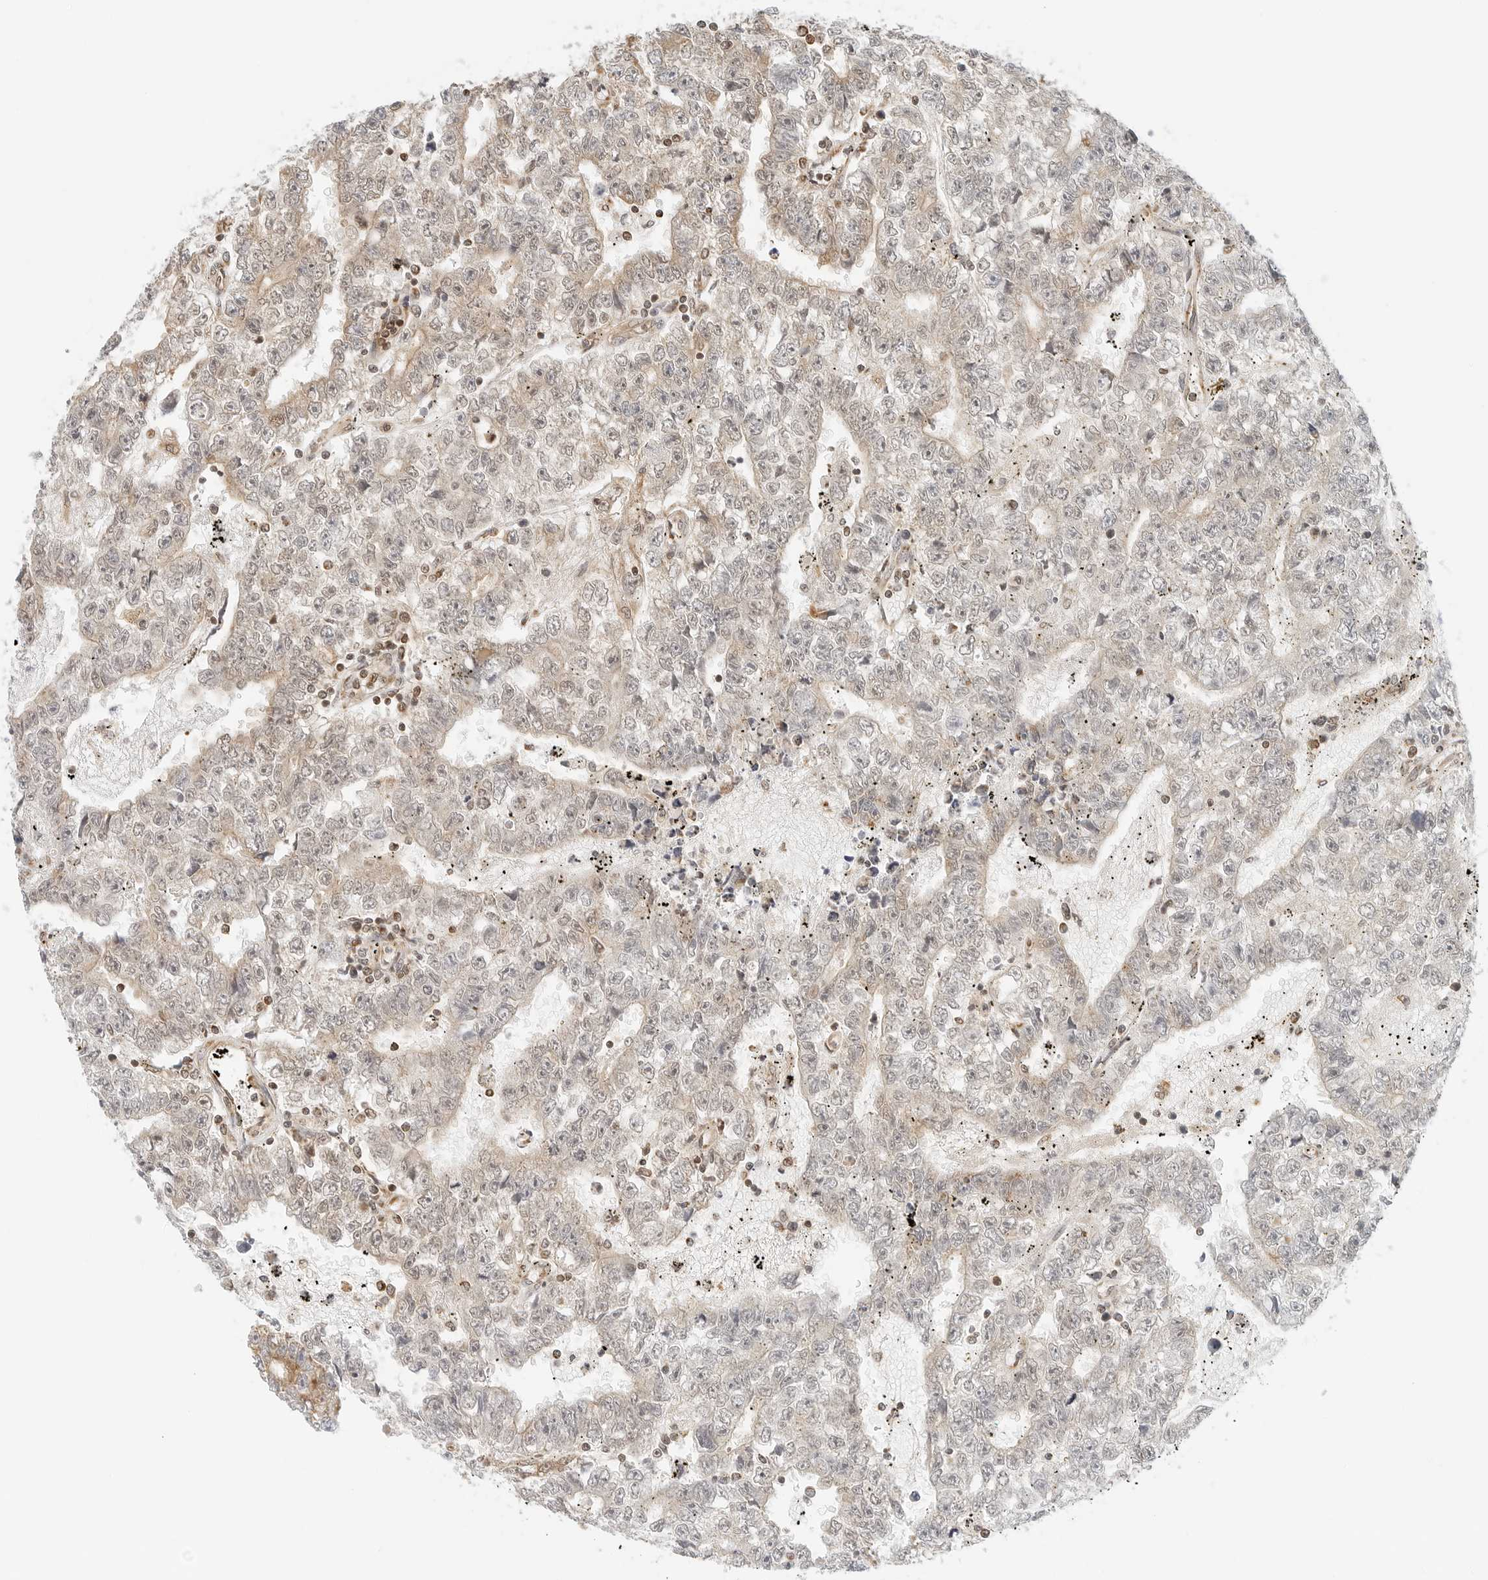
{"staining": {"intensity": "weak", "quantity": "25%-75%", "location": "cytoplasmic/membranous"}, "tissue": "testis cancer", "cell_type": "Tumor cells", "image_type": "cancer", "snomed": [{"axis": "morphology", "description": "Carcinoma, Embryonal, NOS"}, {"axis": "topography", "description": "Testis"}], "caption": "An image of human testis cancer stained for a protein demonstrates weak cytoplasmic/membranous brown staining in tumor cells.", "gene": "ATL1", "patient": {"sex": "male", "age": 25}}